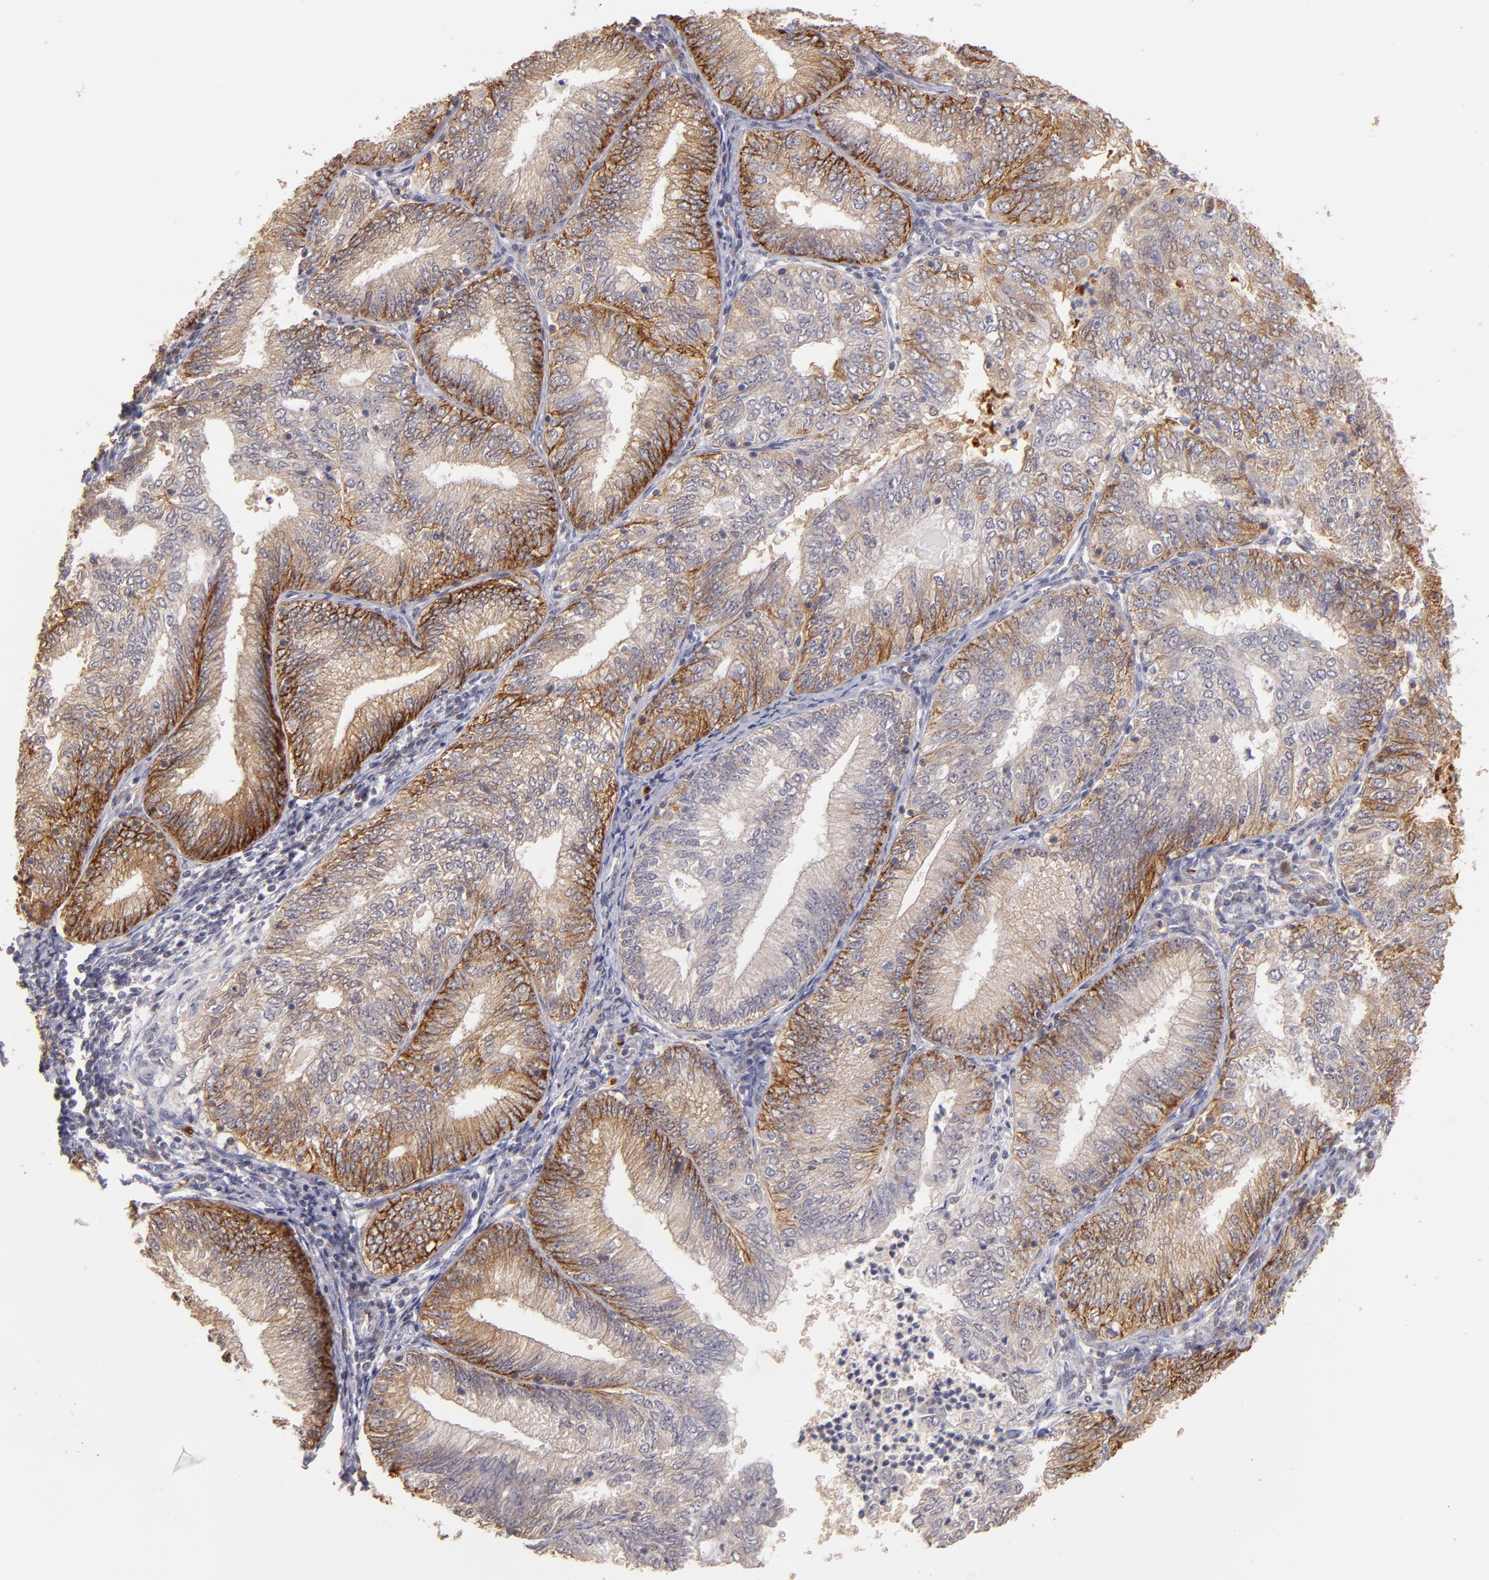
{"staining": {"intensity": "strong", "quantity": ">75%", "location": "cytoplasmic/membranous"}, "tissue": "endometrial cancer", "cell_type": "Tumor cells", "image_type": "cancer", "snomed": [{"axis": "morphology", "description": "Adenocarcinoma, NOS"}, {"axis": "topography", "description": "Endometrium"}], "caption": "Immunohistochemical staining of human endometrial cancer (adenocarcinoma) shows high levels of strong cytoplasmic/membranous expression in about >75% of tumor cells. Nuclei are stained in blue.", "gene": "SERPINC1", "patient": {"sex": "female", "age": 69}}